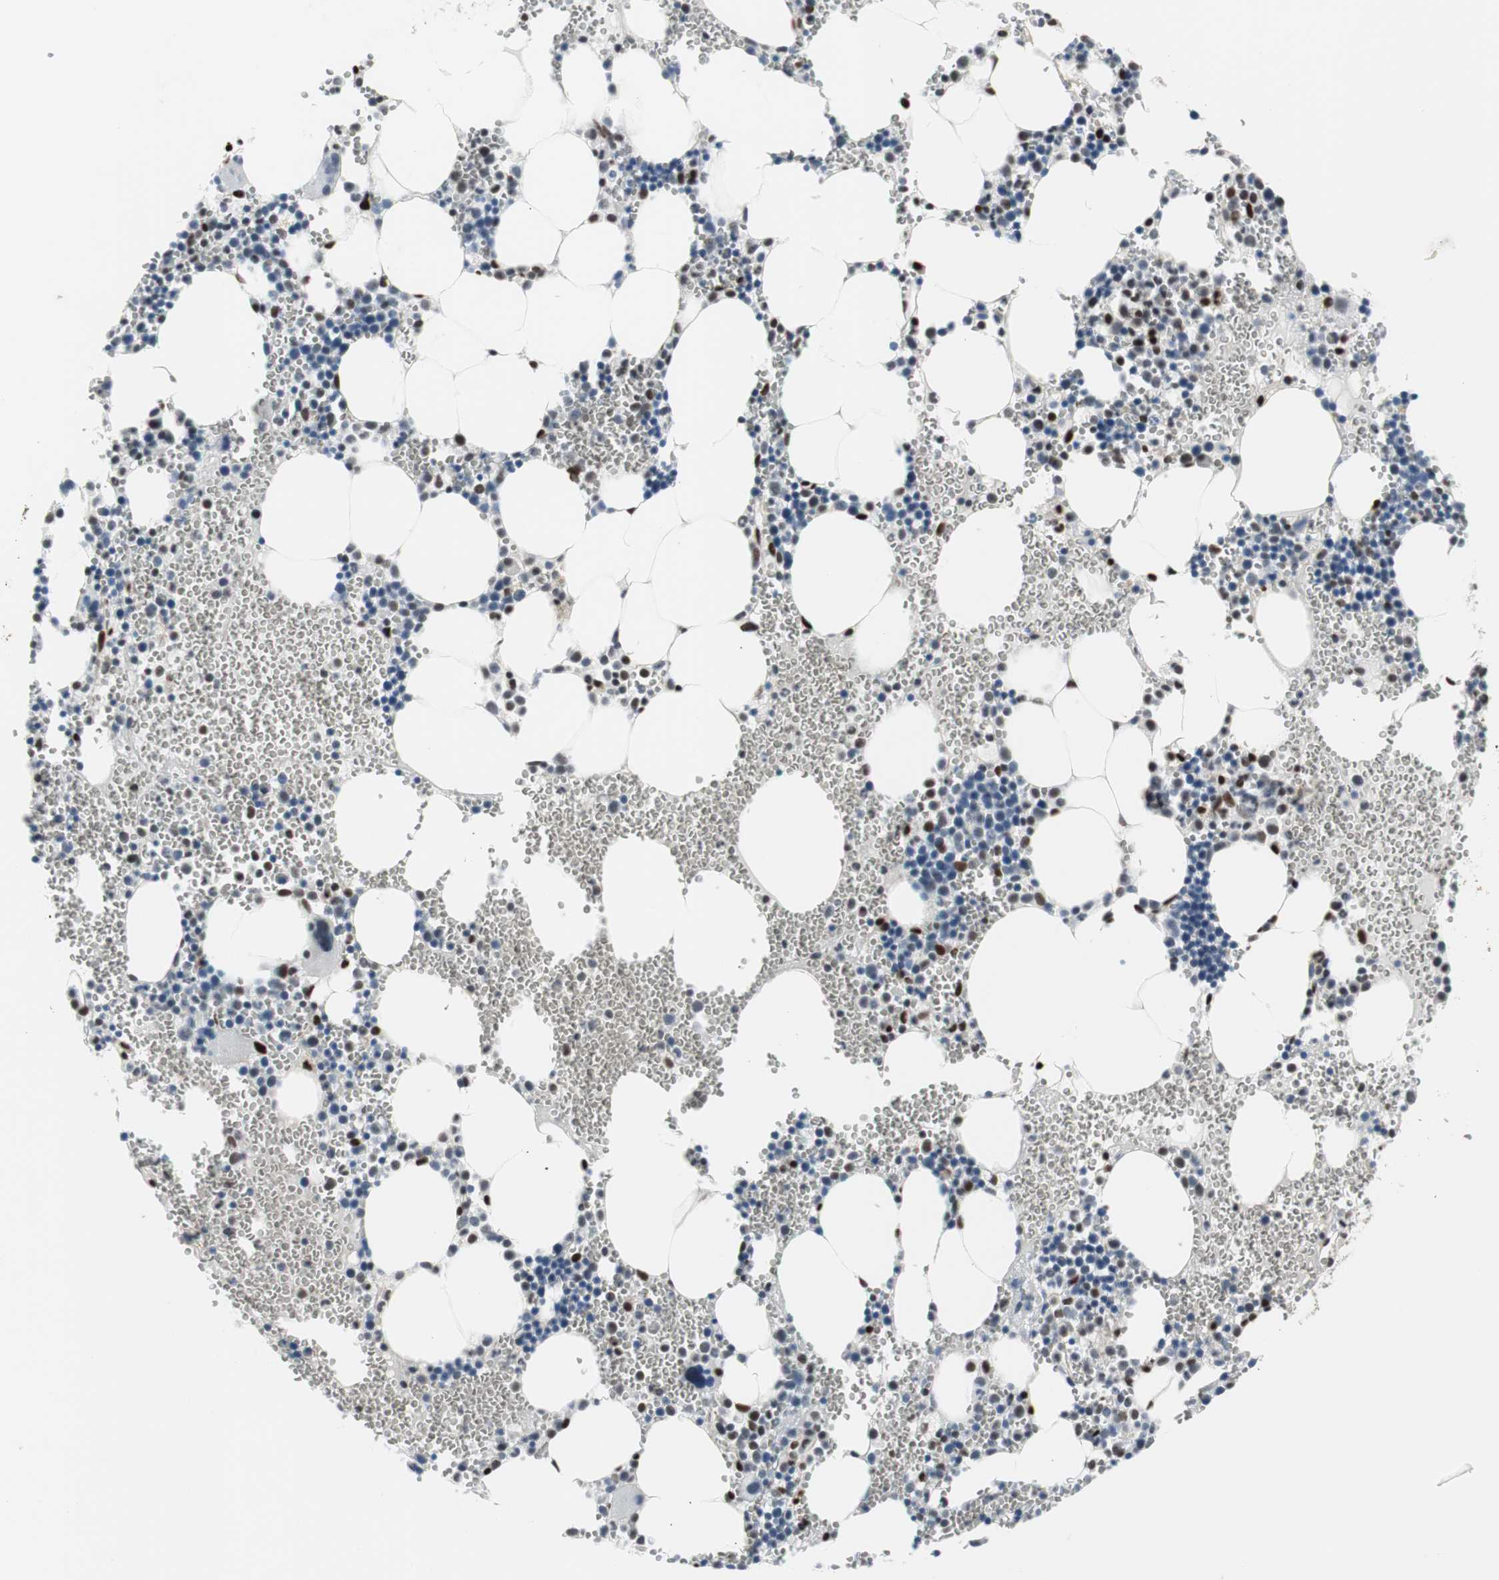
{"staining": {"intensity": "moderate", "quantity": "<25%", "location": "nuclear"}, "tissue": "bone marrow", "cell_type": "Hematopoietic cells", "image_type": "normal", "snomed": [{"axis": "morphology", "description": "Normal tissue, NOS"}, {"axis": "morphology", "description": "Inflammation, NOS"}, {"axis": "topography", "description": "Bone marrow"}], "caption": "A brown stain shows moderate nuclear positivity of a protein in hematopoietic cells of benign bone marrow.", "gene": "PML", "patient": {"sex": "male", "age": 42}}